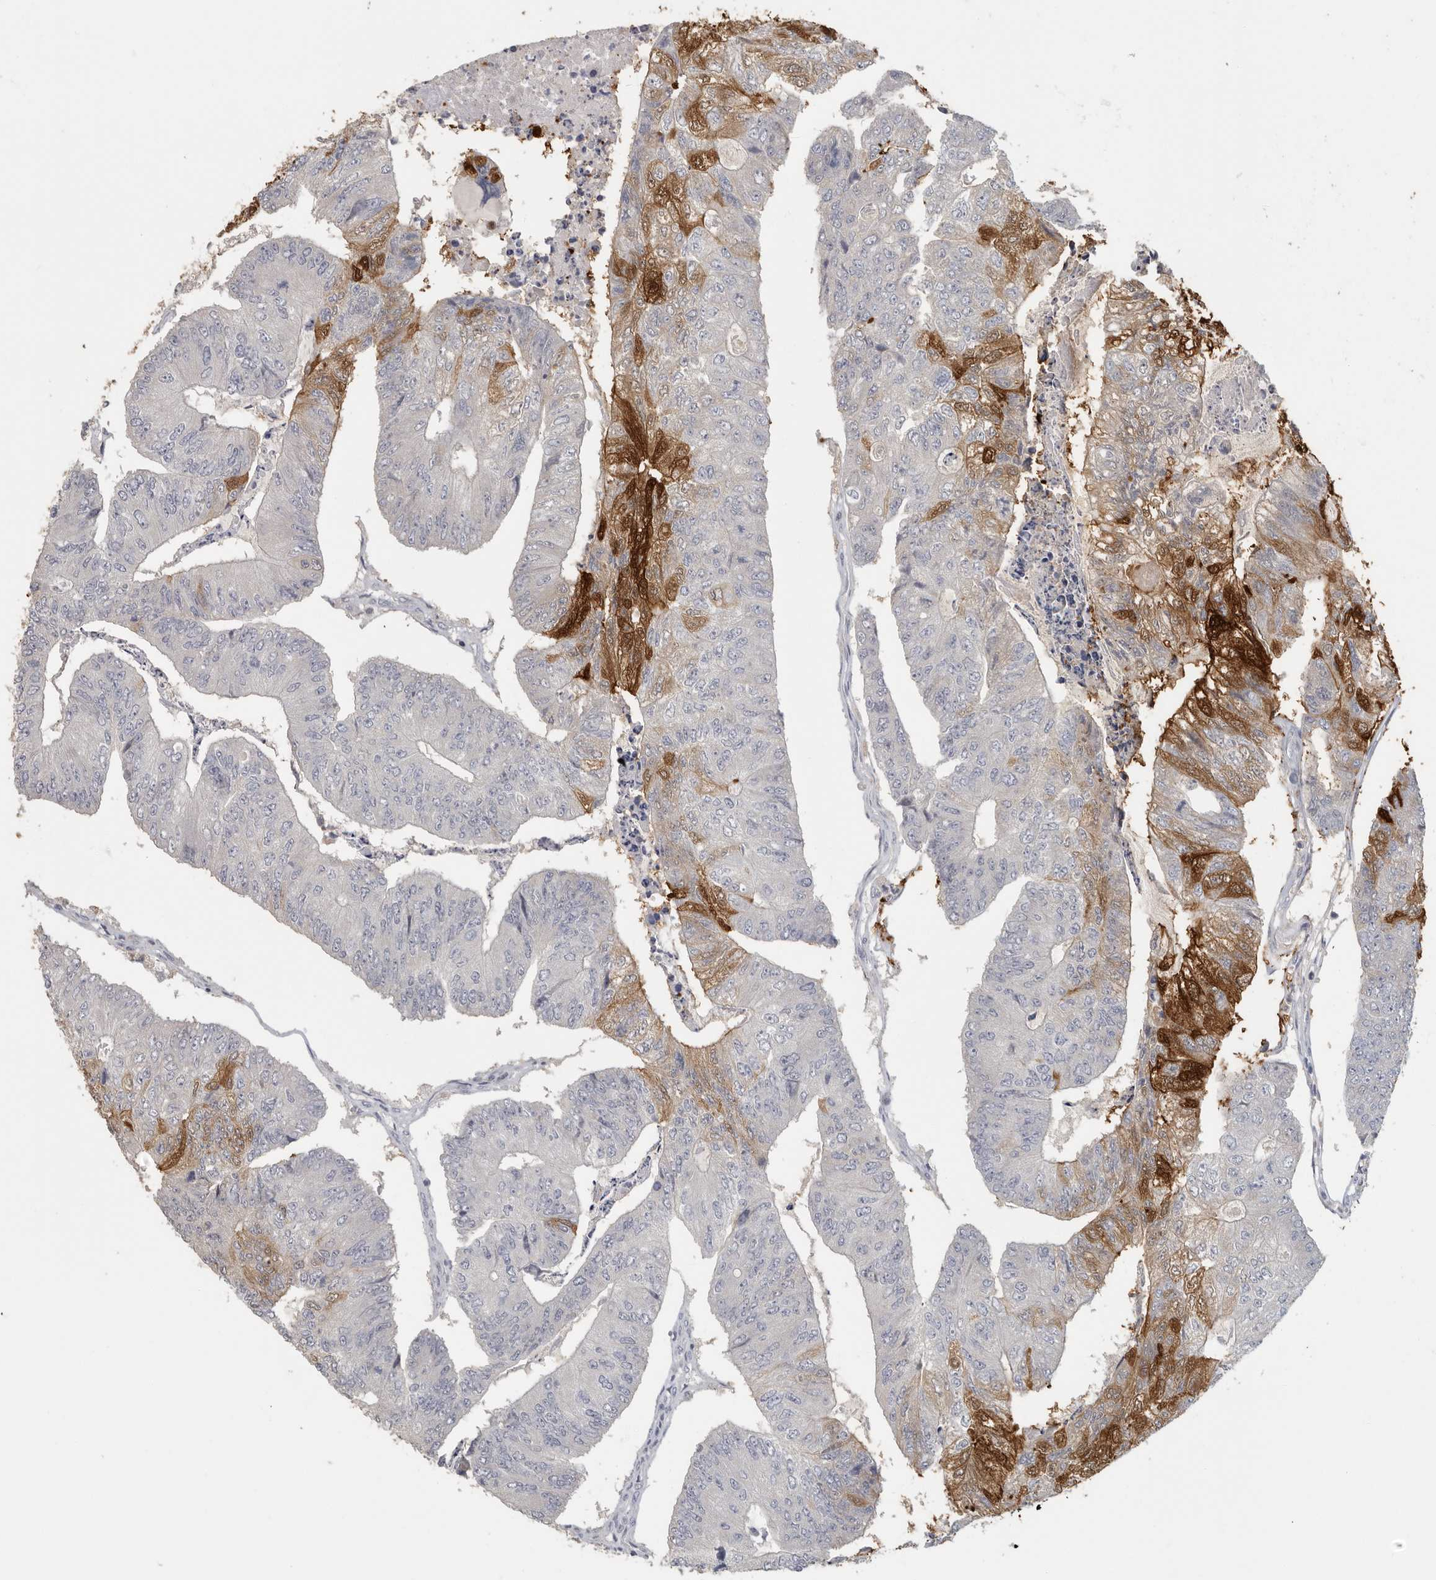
{"staining": {"intensity": "strong", "quantity": "<25%", "location": "cytoplasmic/membranous,nuclear"}, "tissue": "colorectal cancer", "cell_type": "Tumor cells", "image_type": "cancer", "snomed": [{"axis": "morphology", "description": "Adenocarcinoma, NOS"}, {"axis": "topography", "description": "Colon"}], "caption": "Tumor cells display strong cytoplasmic/membranous and nuclear staining in about <25% of cells in adenocarcinoma (colorectal).", "gene": "DNAJC11", "patient": {"sex": "female", "age": 67}}